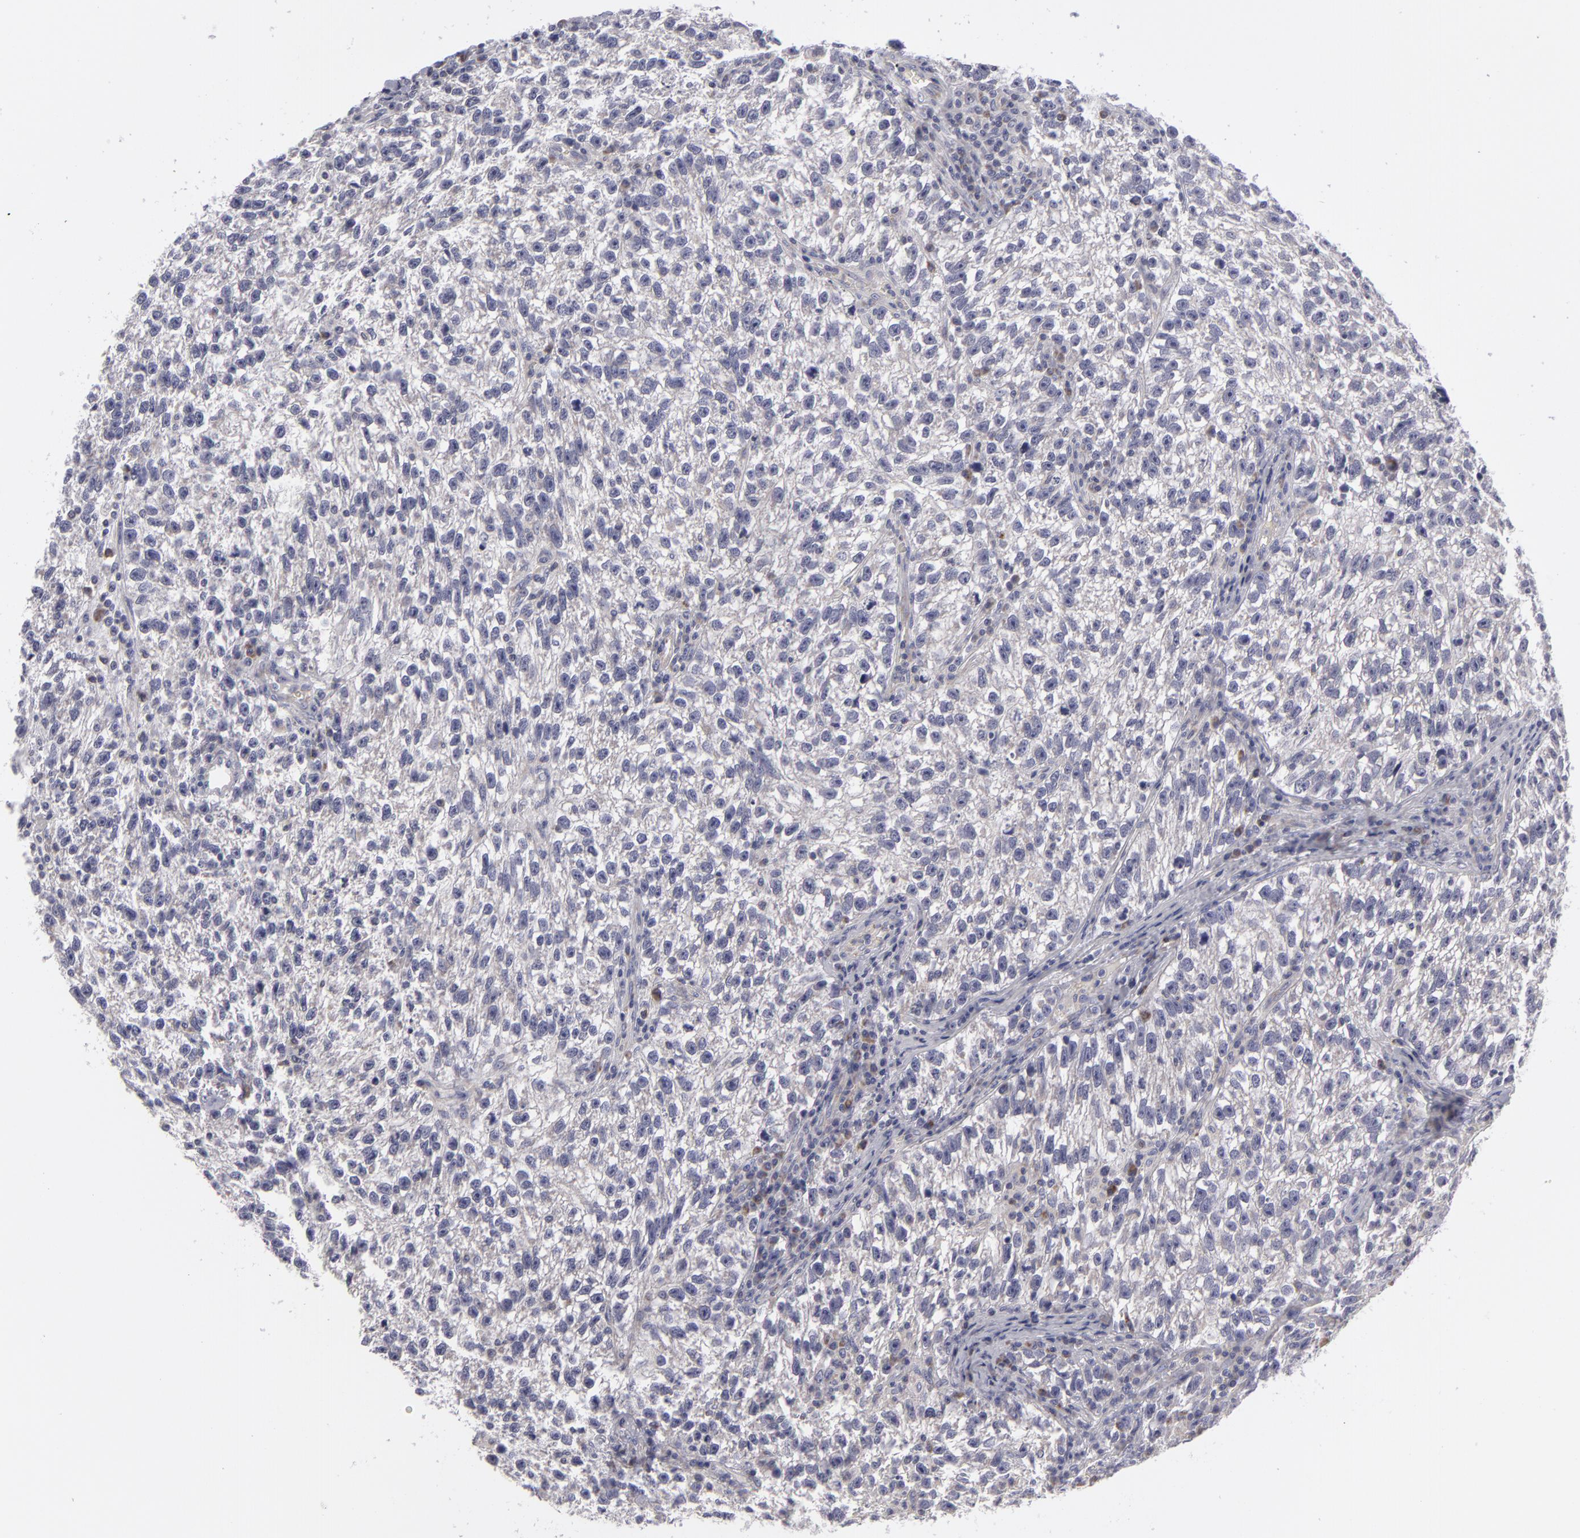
{"staining": {"intensity": "negative", "quantity": "none", "location": "none"}, "tissue": "testis cancer", "cell_type": "Tumor cells", "image_type": "cancer", "snomed": [{"axis": "morphology", "description": "Seminoma, NOS"}, {"axis": "topography", "description": "Testis"}], "caption": "Immunohistochemistry (IHC) of testis seminoma demonstrates no expression in tumor cells. (Brightfield microscopy of DAB IHC at high magnification).", "gene": "ATP2B3", "patient": {"sex": "male", "age": 38}}